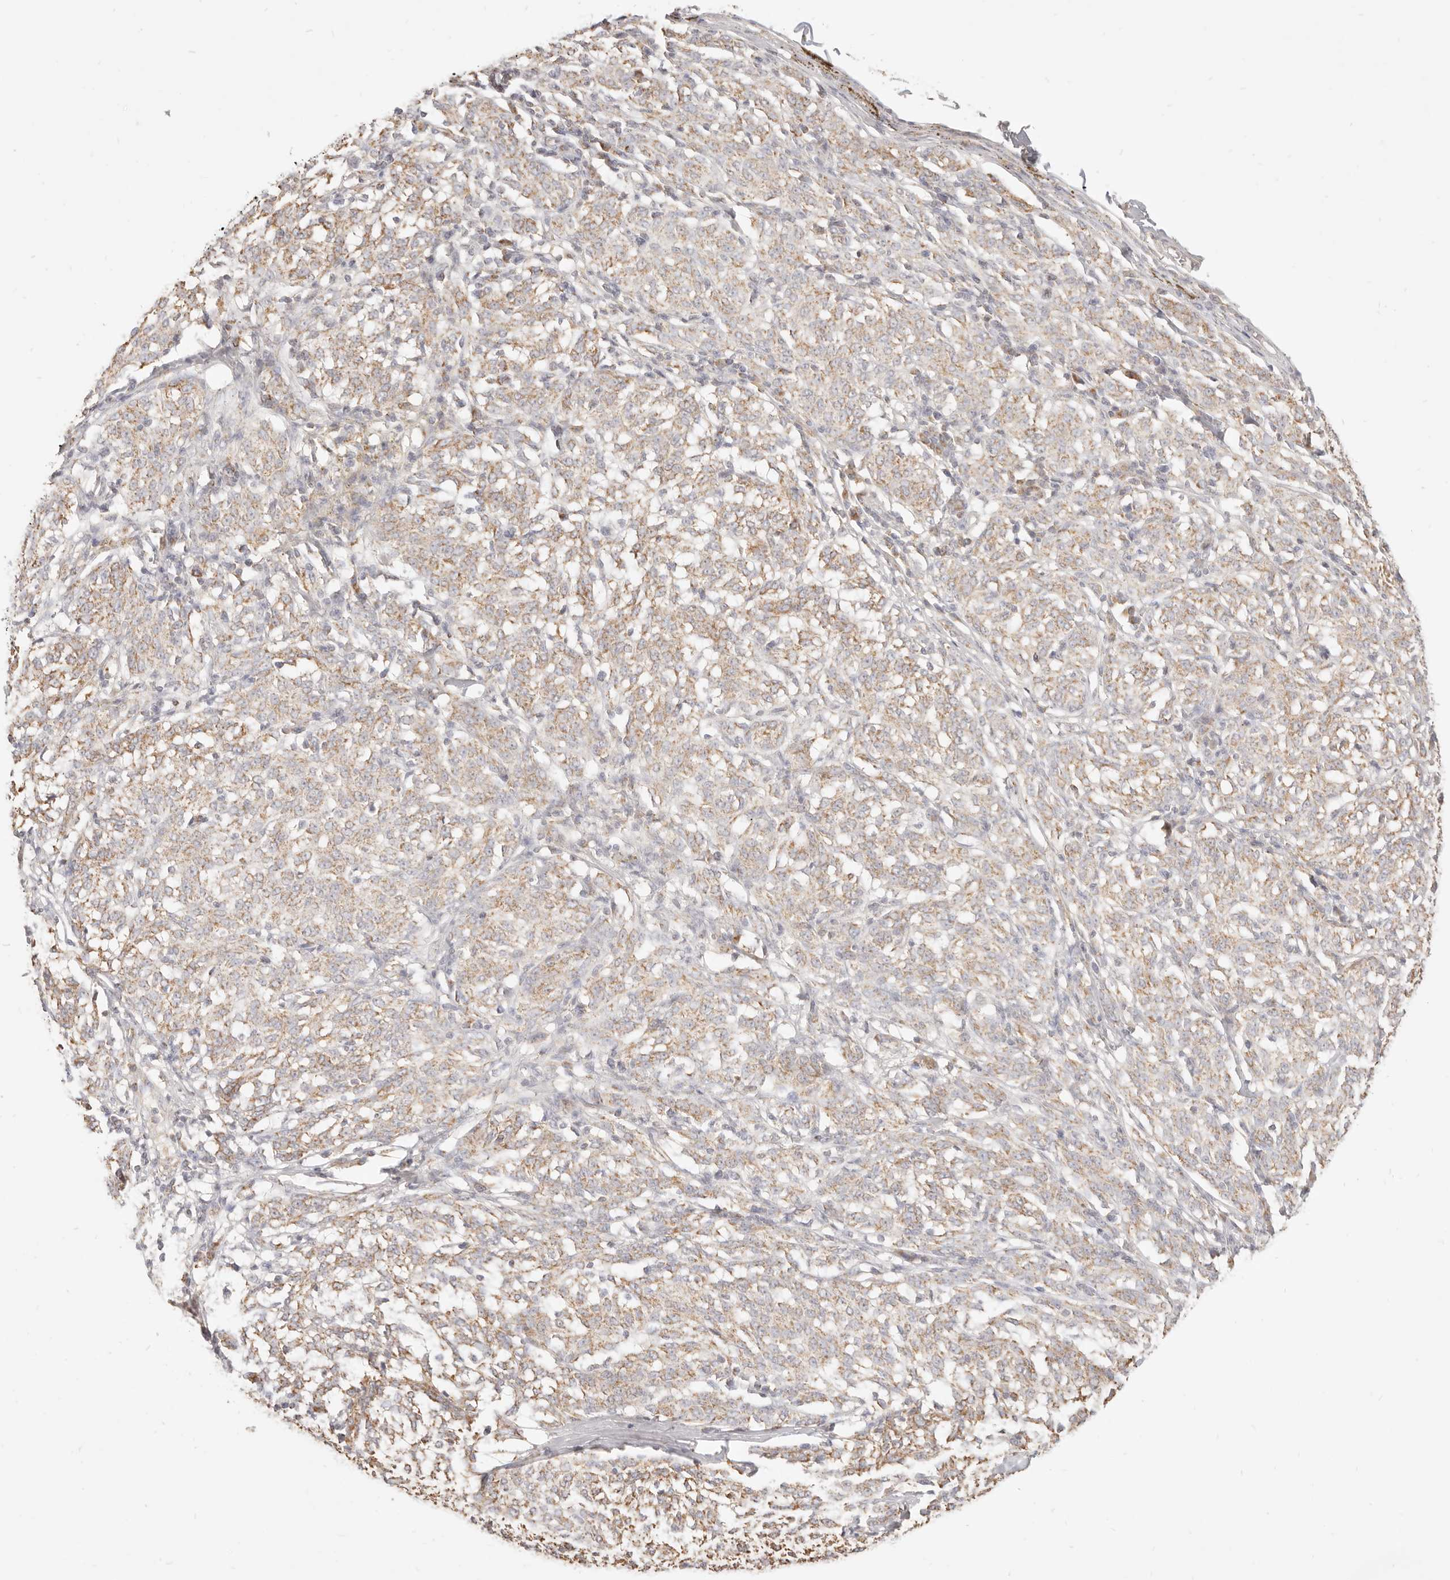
{"staining": {"intensity": "moderate", "quantity": ">75%", "location": "cytoplasmic/membranous"}, "tissue": "melanoma", "cell_type": "Tumor cells", "image_type": "cancer", "snomed": [{"axis": "morphology", "description": "Malignant melanoma, NOS"}, {"axis": "topography", "description": "Skin"}], "caption": "Melanoma tissue shows moderate cytoplasmic/membranous staining in approximately >75% of tumor cells, visualized by immunohistochemistry.", "gene": "CPLANE2", "patient": {"sex": "female", "age": 72}}